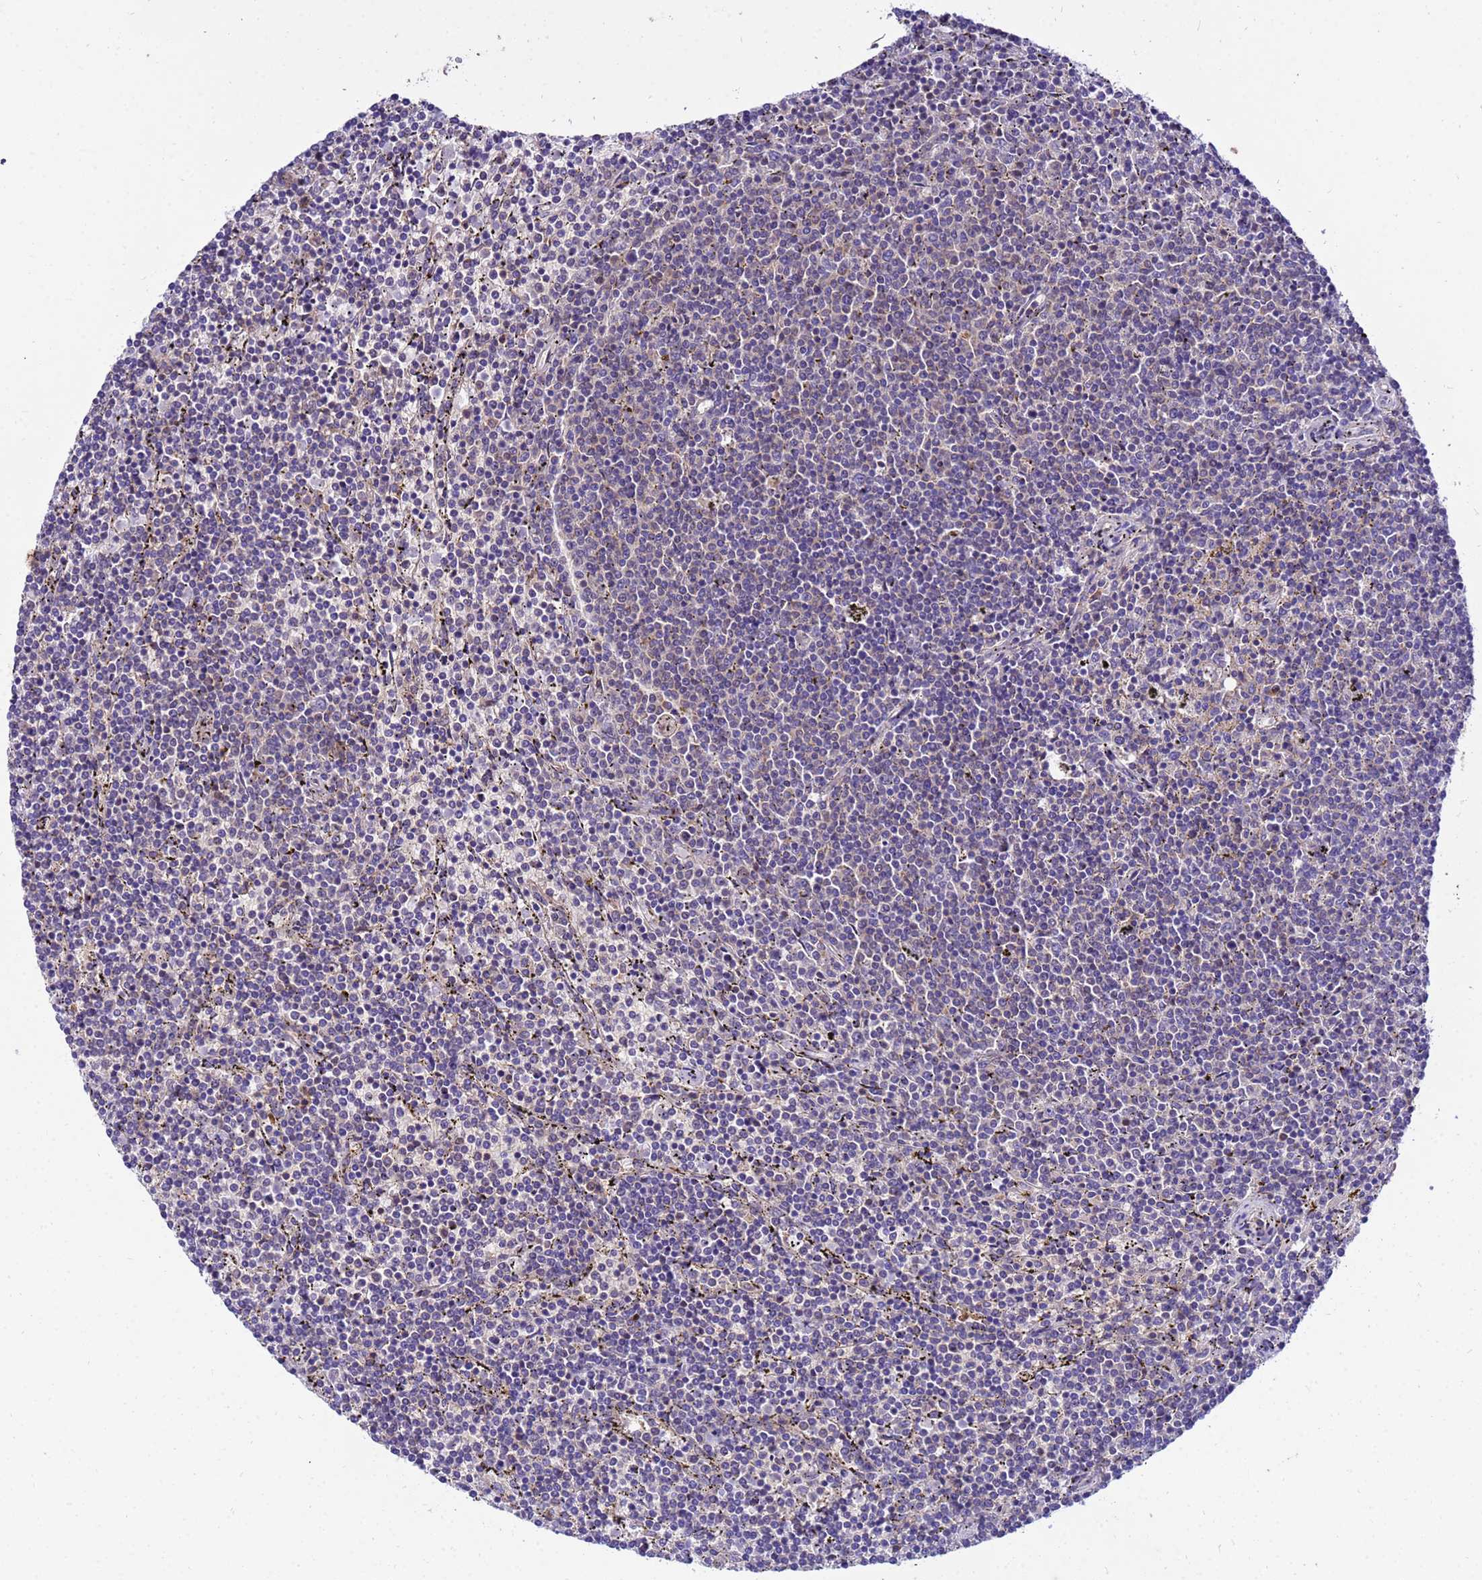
{"staining": {"intensity": "negative", "quantity": "none", "location": "none"}, "tissue": "lymphoma", "cell_type": "Tumor cells", "image_type": "cancer", "snomed": [{"axis": "morphology", "description": "Malignant lymphoma, non-Hodgkin's type, Low grade"}, {"axis": "topography", "description": "Spleen"}], "caption": "Lymphoma was stained to show a protein in brown. There is no significant positivity in tumor cells.", "gene": "GET3", "patient": {"sex": "female", "age": 50}}